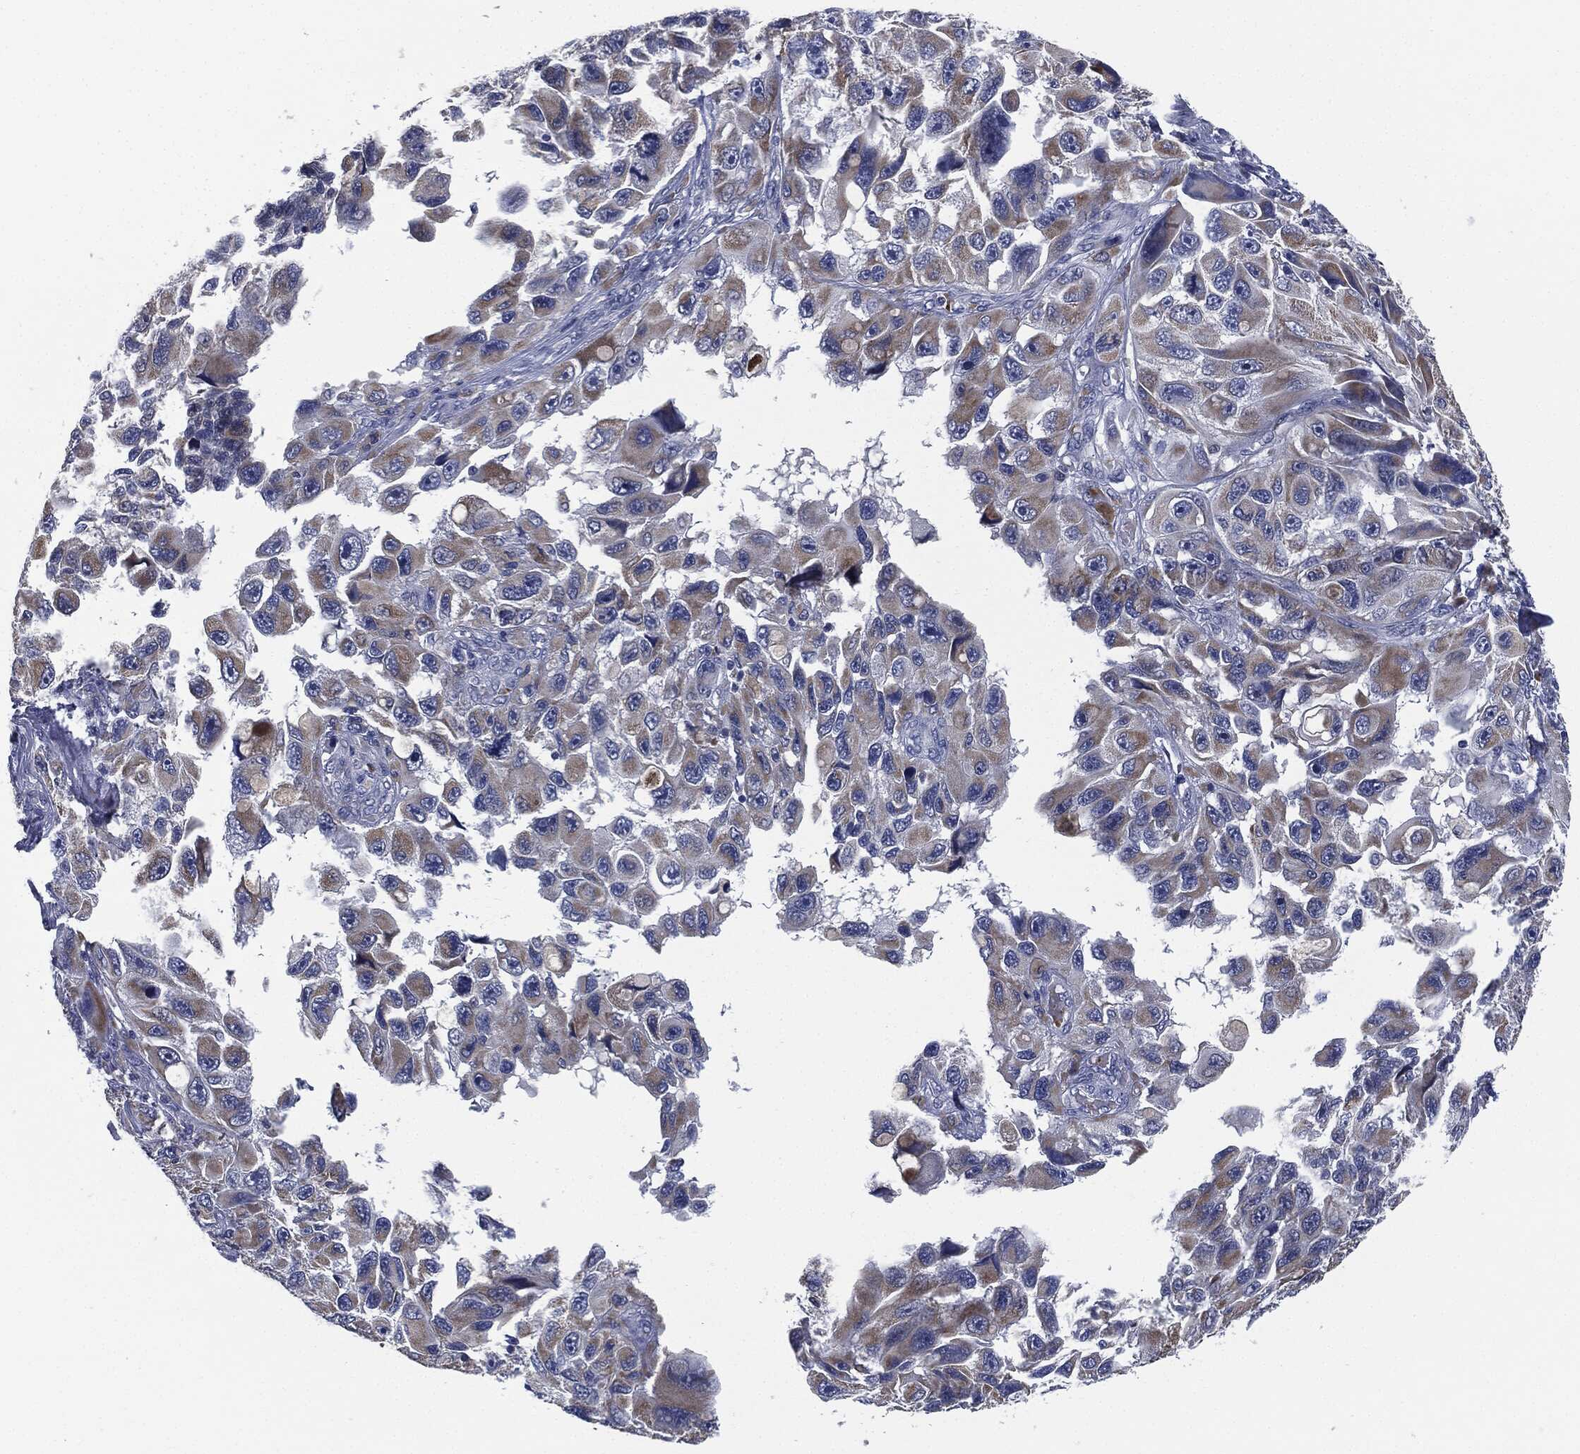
{"staining": {"intensity": "weak", "quantity": "25%-75%", "location": "cytoplasmic/membranous"}, "tissue": "melanoma", "cell_type": "Tumor cells", "image_type": "cancer", "snomed": [{"axis": "morphology", "description": "Malignant melanoma, NOS"}, {"axis": "topography", "description": "Skin"}], "caption": "A micrograph showing weak cytoplasmic/membranous staining in about 25%-75% of tumor cells in melanoma, as visualized by brown immunohistochemical staining.", "gene": "SIGLEC9", "patient": {"sex": "female", "age": 73}}